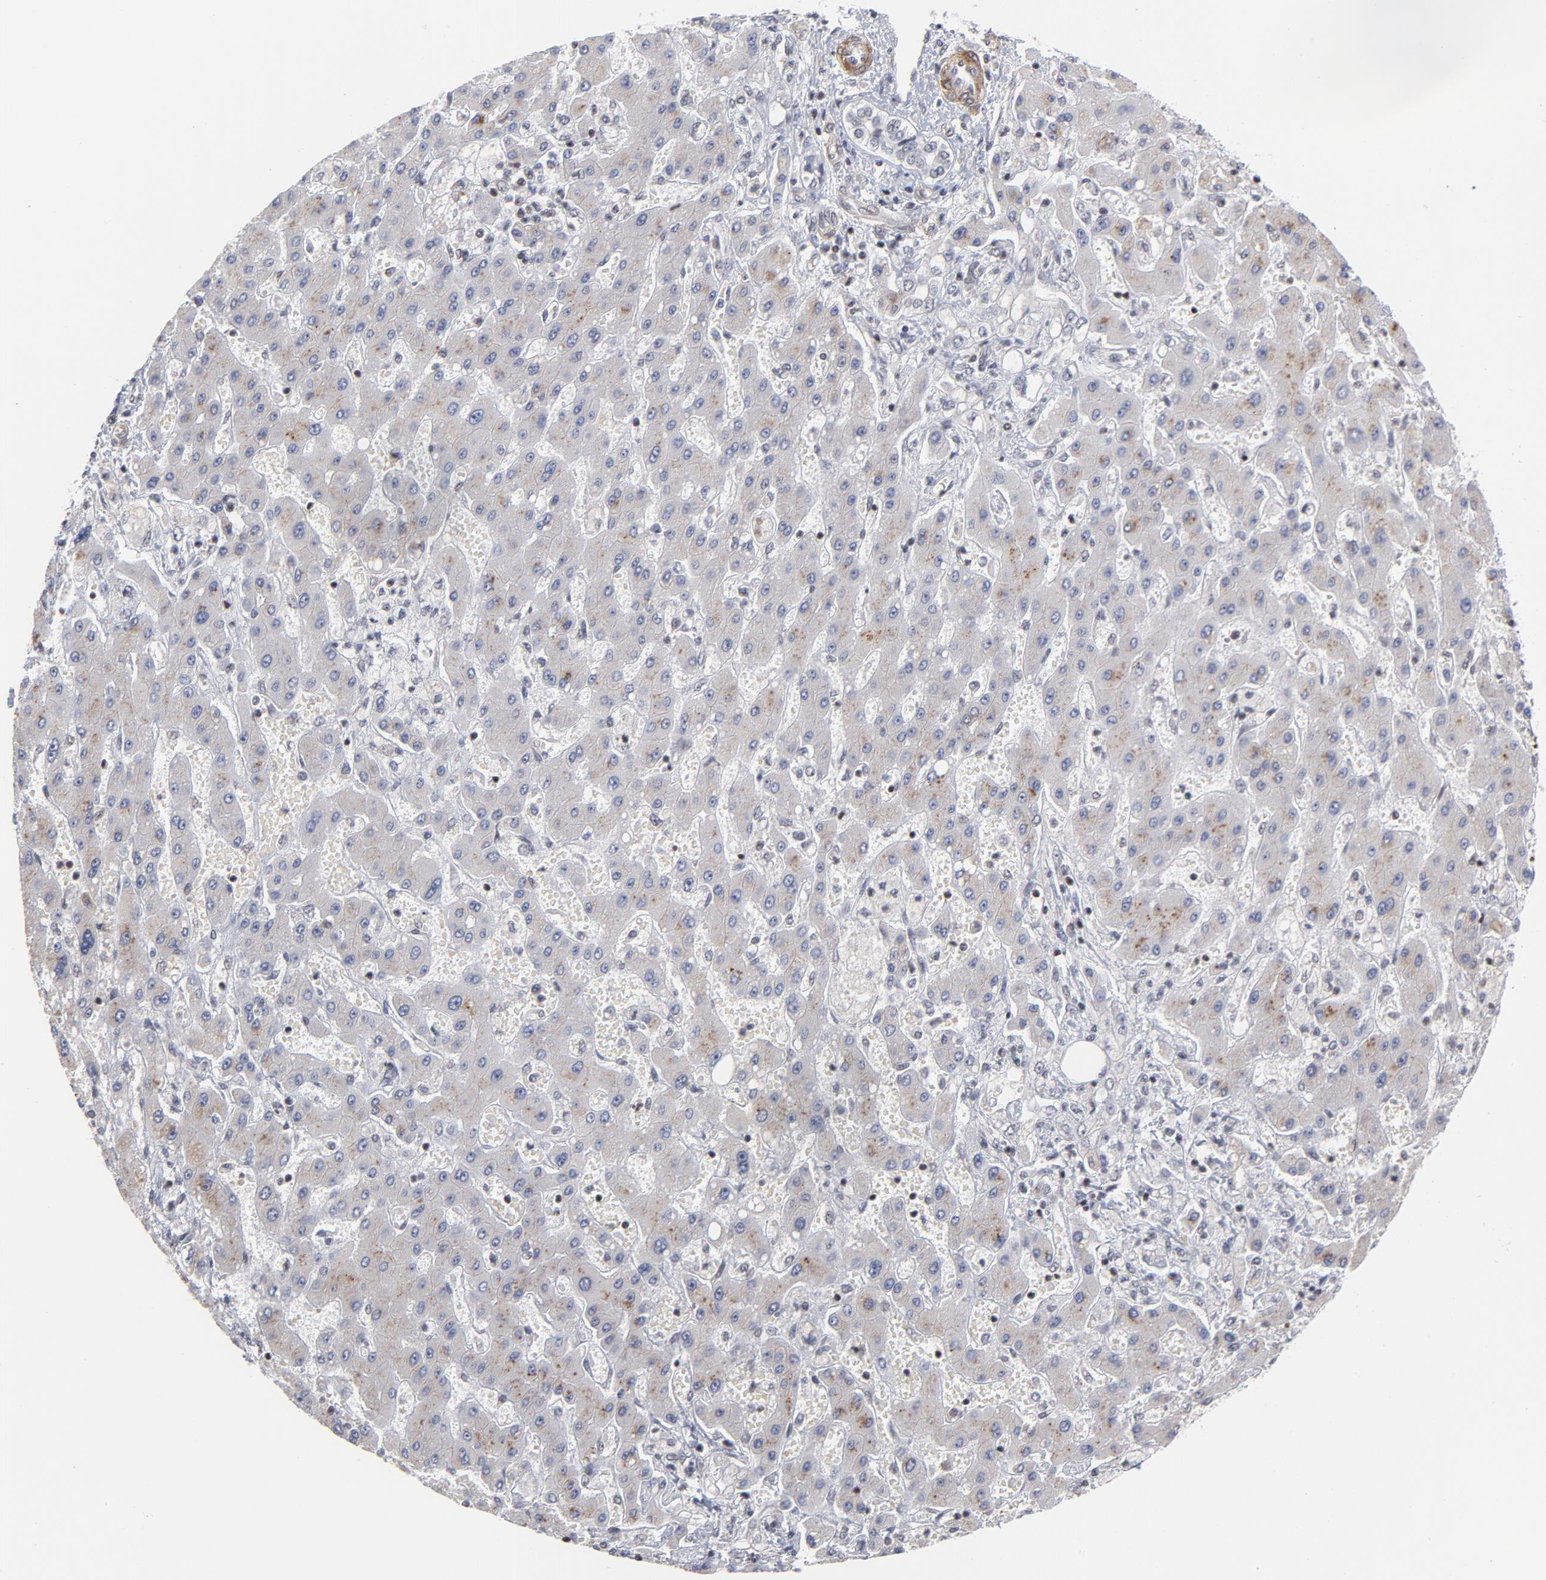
{"staining": {"intensity": "moderate", "quantity": "25%-75%", "location": "cytoplasmic/membranous"}, "tissue": "liver cancer", "cell_type": "Tumor cells", "image_type": "cancer", "snomed": [{"axis": "morphology", "description": "Cholangiocarcinoma"}, {"axis": "topography", "description": "Liver"}], "caption": "A high-resolution histopathology image shows immunohistochemistry staining of liver cancer (cholangiocarcinoma), which reveals moderate cytoplasmic/membranous positivity in approximately 25%-75% of tumor cells. Immunohistochemistry (ihc) stains the protein of interest in brown and the nuclei are stained blue.", "gene": "CTCF", "patient": {"sex": "male", "age": 50}}